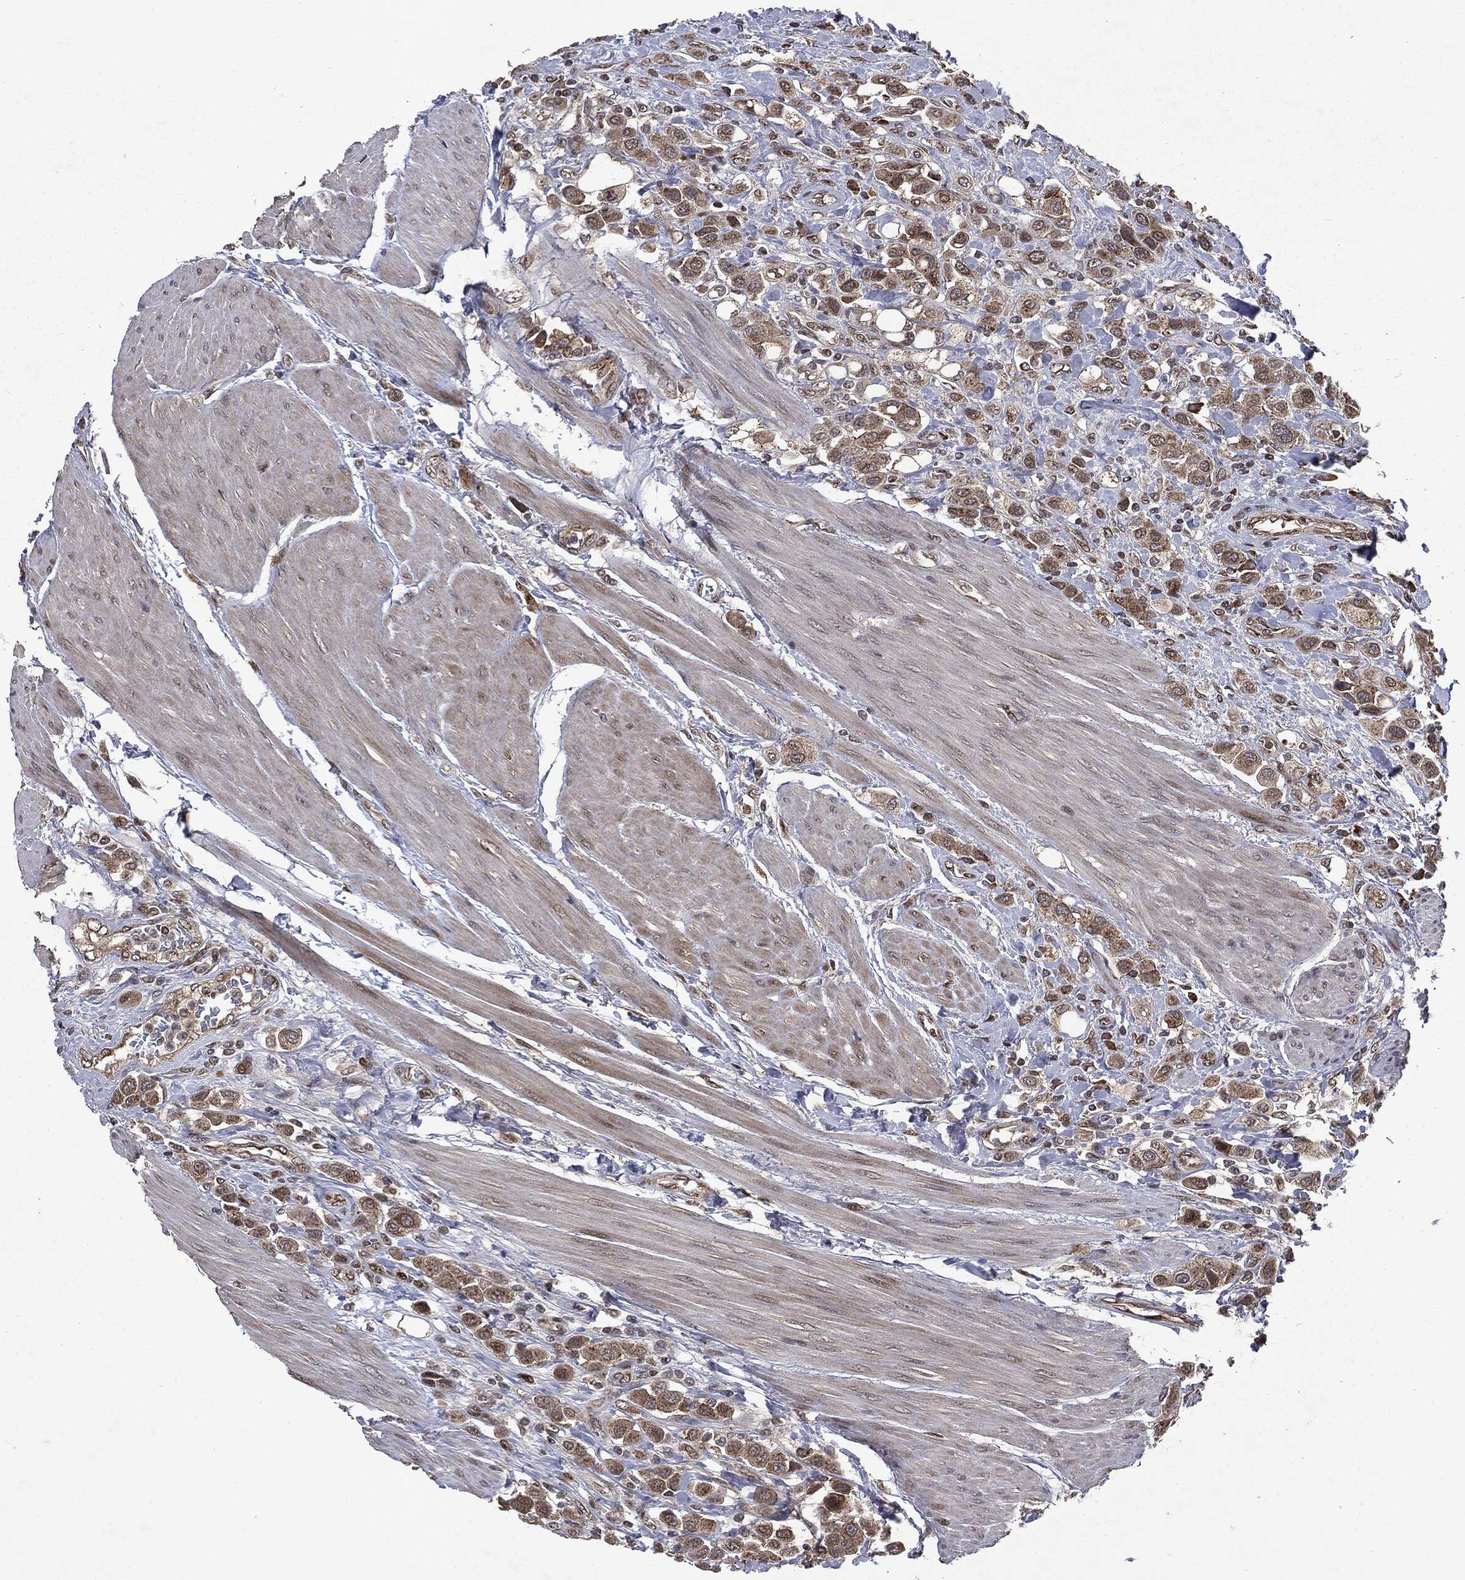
{"staining": {"intensity": "moderate", "quantity": ">75%", "location": "cytoplasmic/membranous"}, "tissue": "urothelial cancer", "cell_type": "Tumor cells", "image_type": "cancer", "snomed": [{"axis": "morphology", "description": "Urothelial carcinoma, High grade"}, {"axis": "topography", "description": "Urinary bladder"}], "caption": "A medium amount of moderate cytoplasmic/membranous staining is seen in about >75% of tumor cells in high-grade urothelial carcinoma tissue.", "gene": "PLPPR2", "patient": {"sex": "male", "age": 50}}